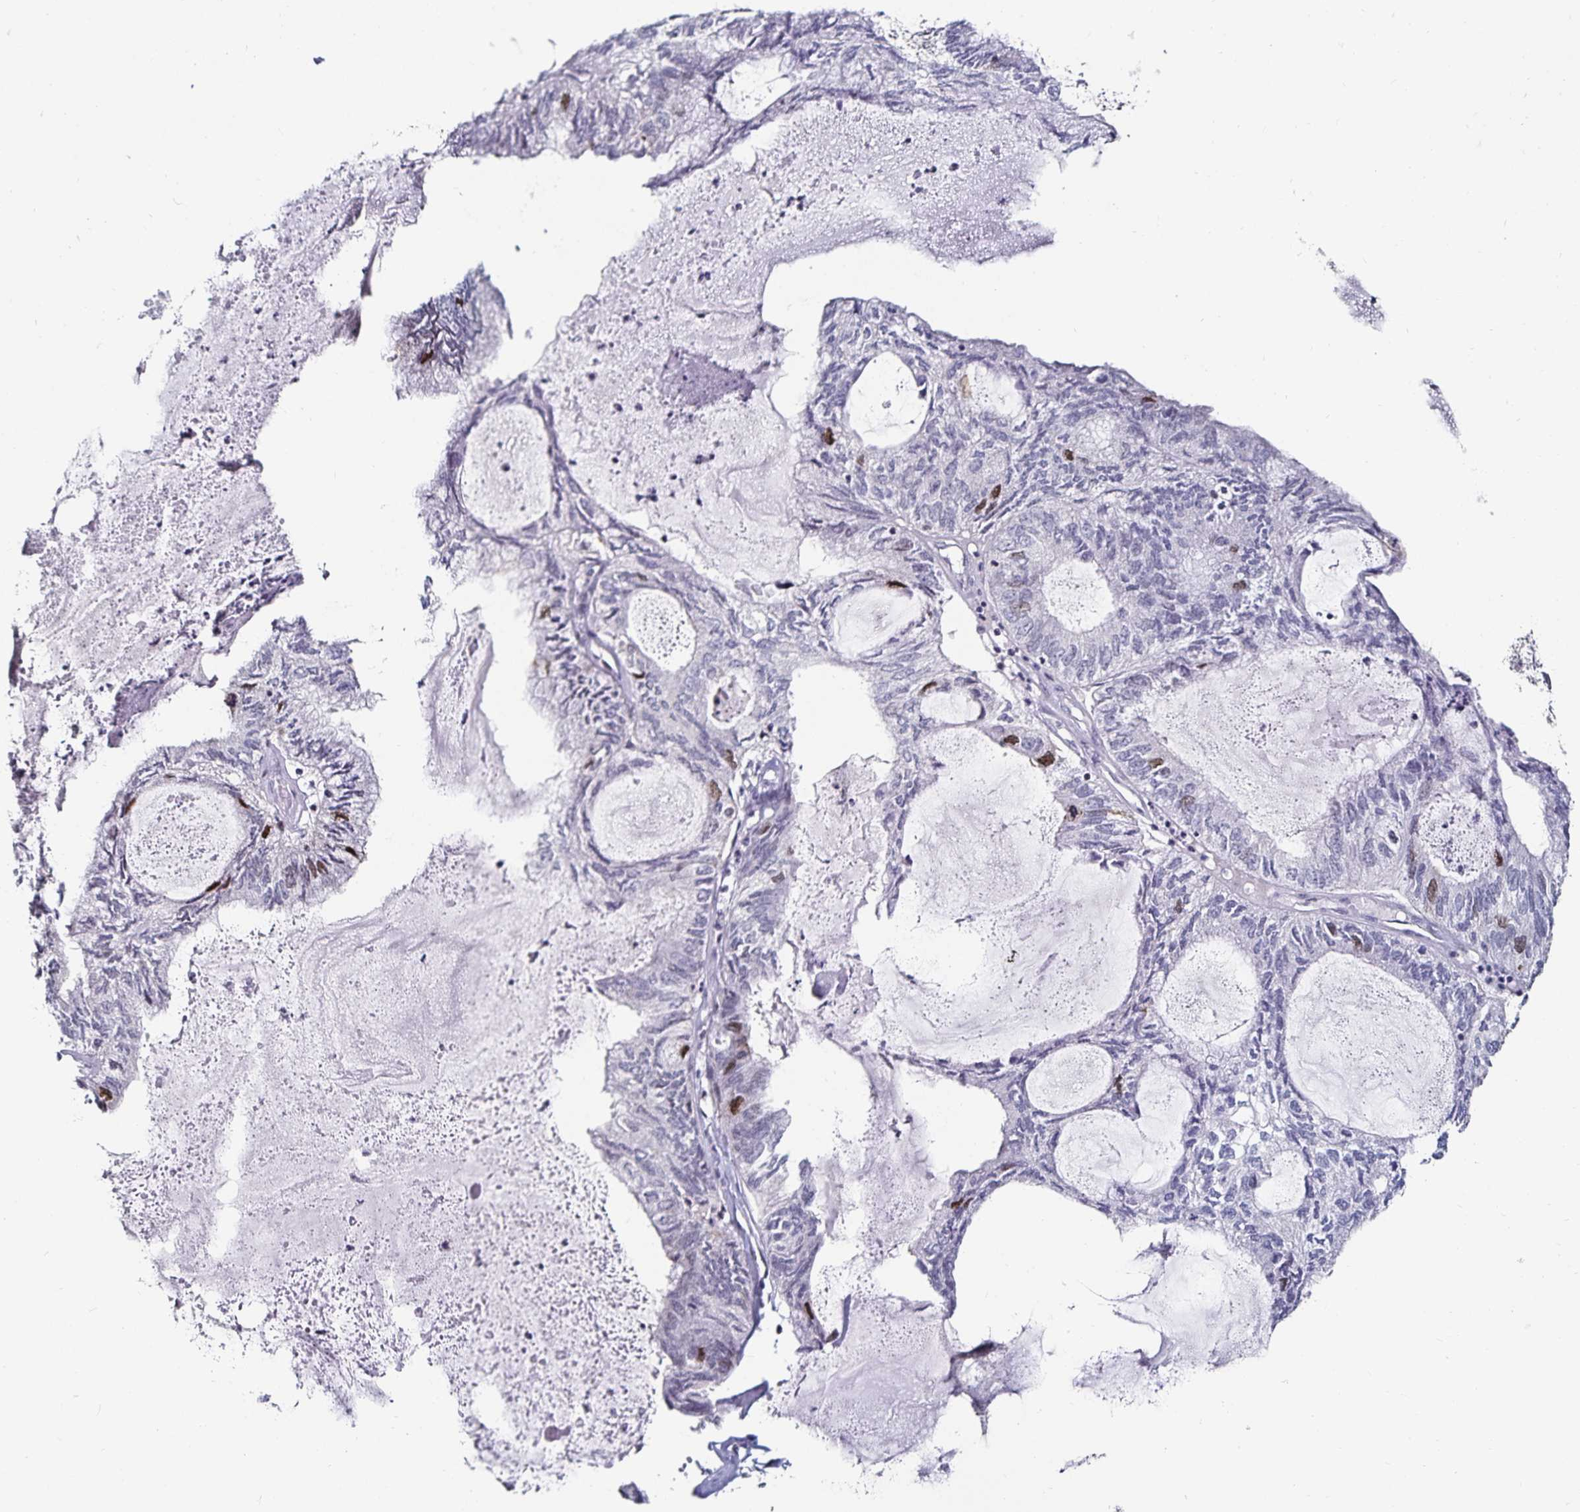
{"staining": {"intensity": "moderate", "quantity": "<25%", "location": "nuclear"}, "tissue": "endometrial cancer", "cell_type": "Tumor cells", "image_type": "cancer", "snomed": [{"axis": "morphology", "description": "Adenocarcinoma, NOS"}, {"axis": "topography", "description": "Endometrium"}], "caption": "Endometrial adenocarcinoma was stained to show a protein in brown. There is low levels of moderate nuclear positivity in approximately <25% of tumor cells.", "gene": "ANLN", "patient": {"sex": "female", "age": 80}}